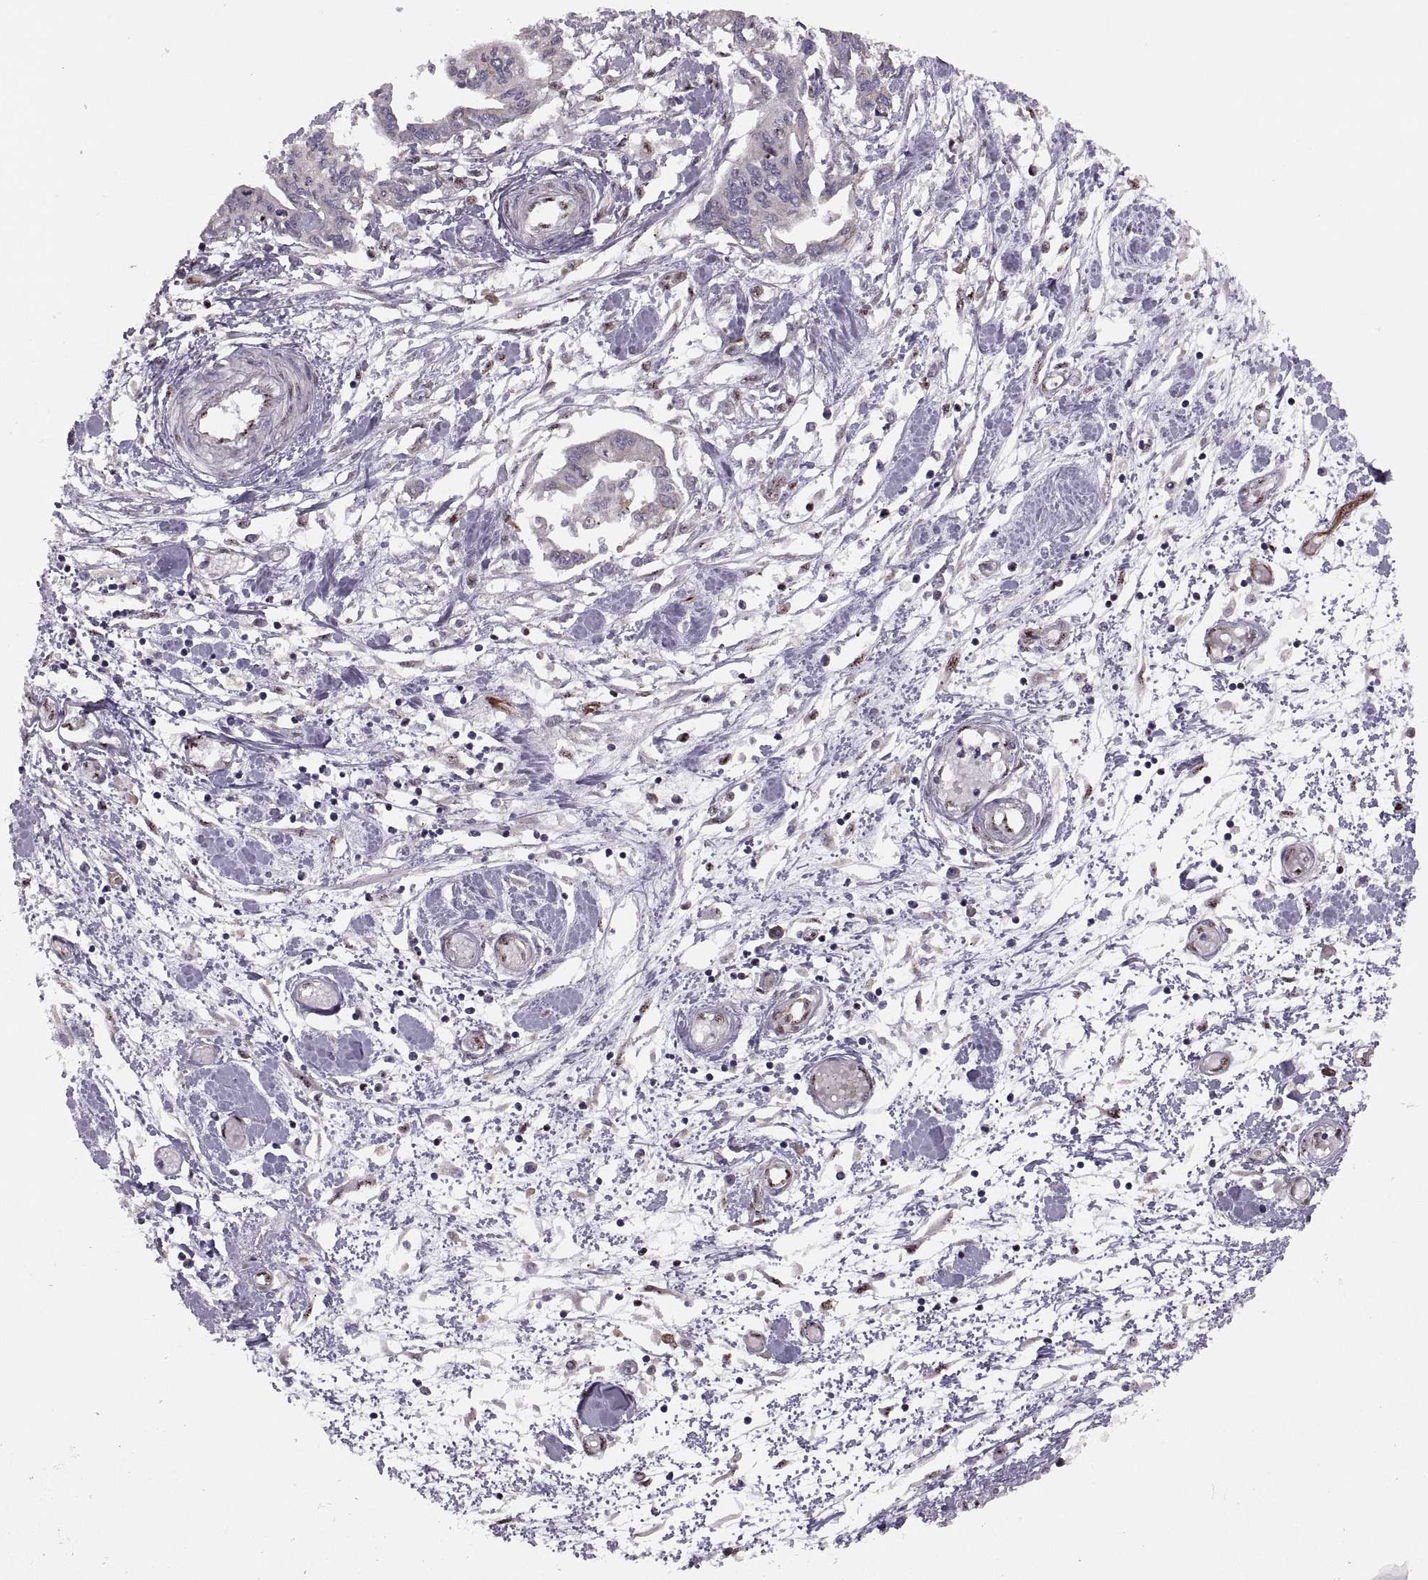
{"staining": {"intensity": "negative", "quantity": "none", "location": "none"}, "tissue": "pancreatic cancer", "cell_type": "Tumor cells", "image_type": "cancer", "snomed": [{"axis": "morphology", "description": "Adenocarcinoma, NOS"}, {"axis": "topography", "description": "Pancreas"}], "caption": "Immunohistochemistry photomicrograph of pancreatic cancer stained for a protein (brown), which displays no staining in tumor cells.", "gene": "ZCCHC17", "patient": {"sex": "male", "age": 60}}